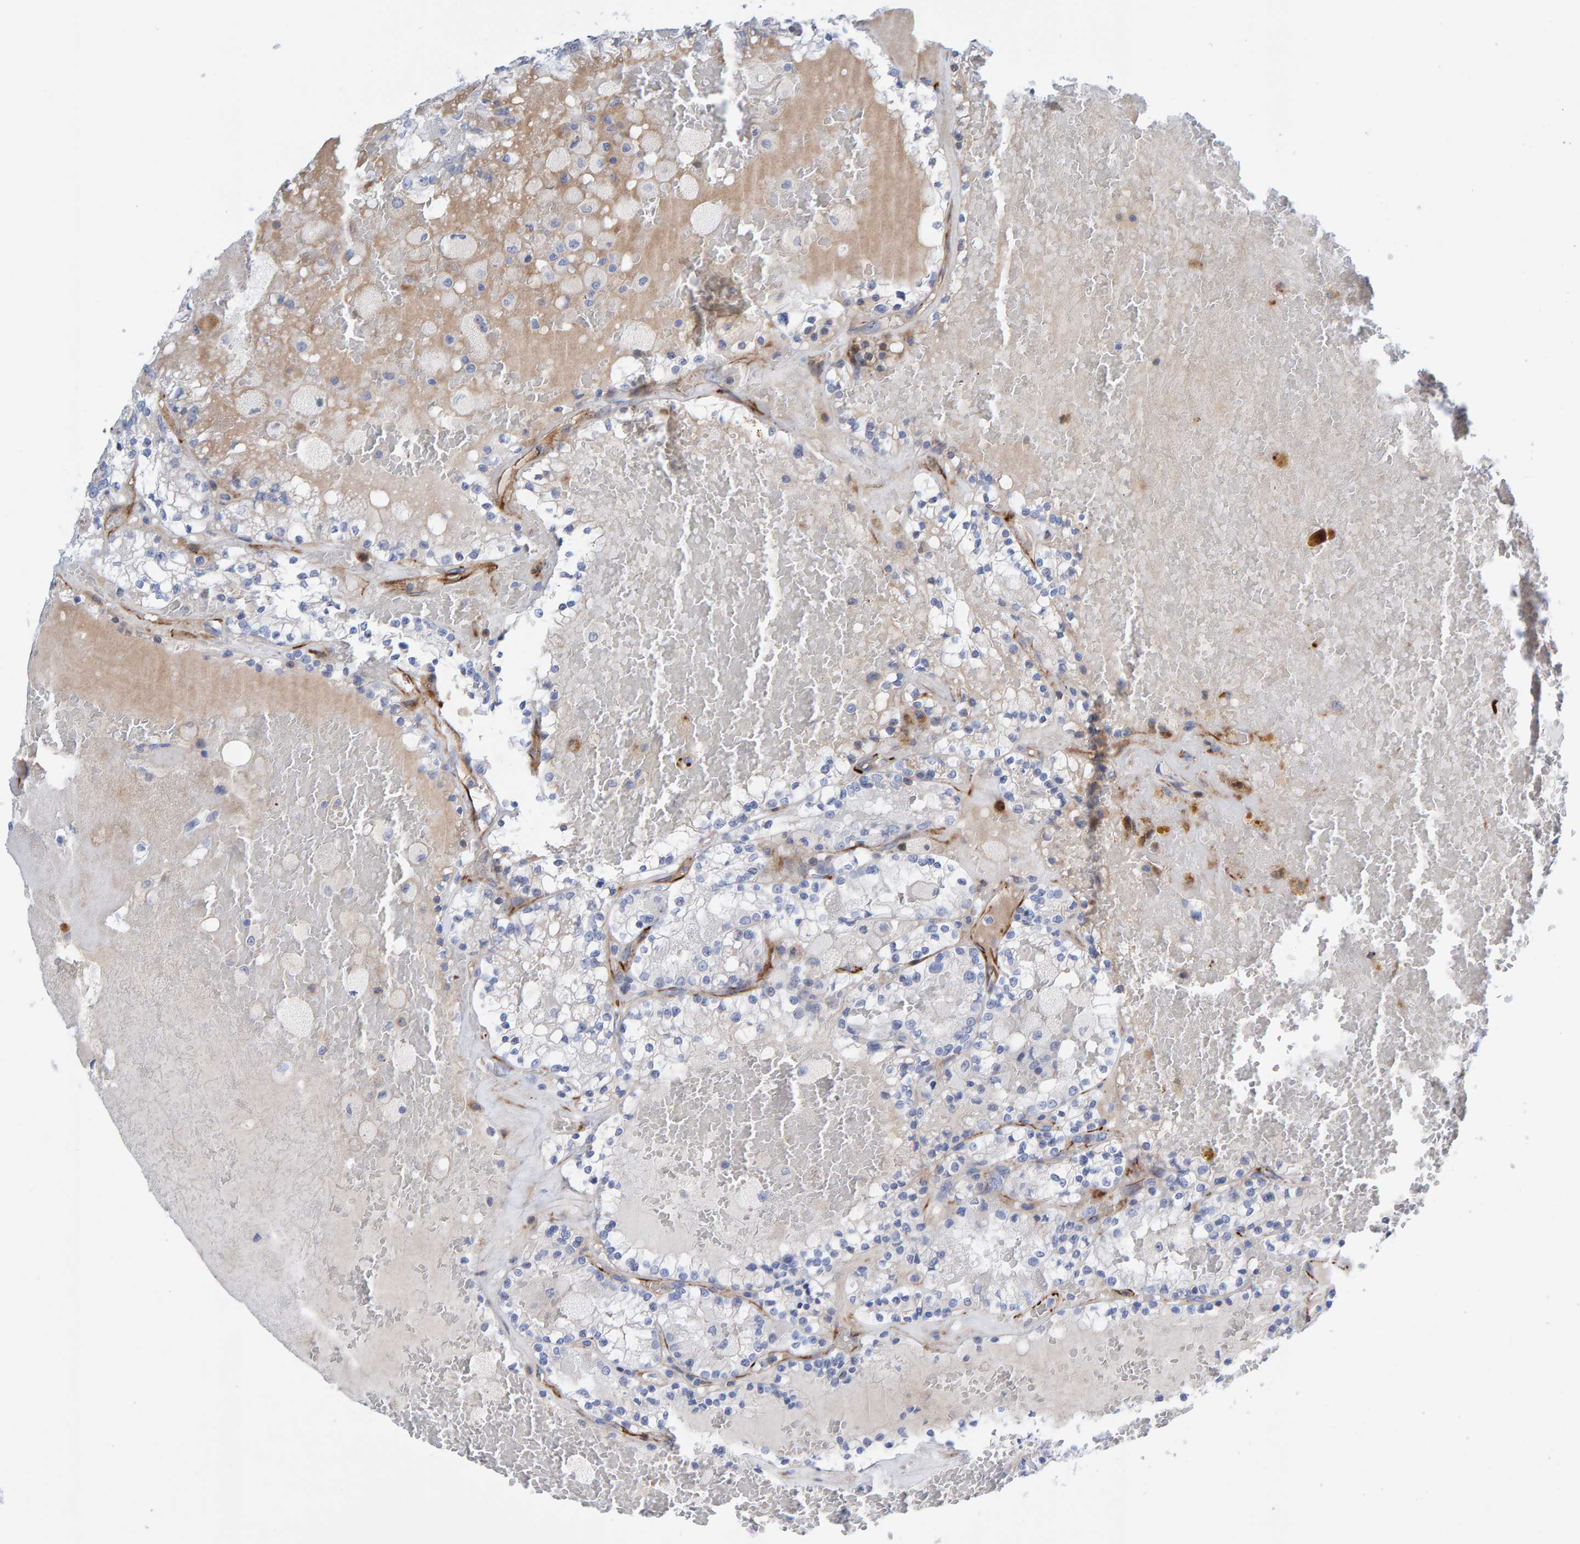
{"staining": {"intensity": "negative", "quantity": "none", "location": "none"}, "tissue": "renal cancer", "cell_type": "Tumor cells", "image_type": "cancer", "snomed": [{"axis": "morphology", "description": "Adenocarcinoma, NOS"}, {"axis": "topography", "description": "Kidney"}], "caption": "Tumor cells show no significant expression in renal cancer (adenocarcinoma).", "gene": "POLG2", "patient": {"sex": "female", "age": 56}}